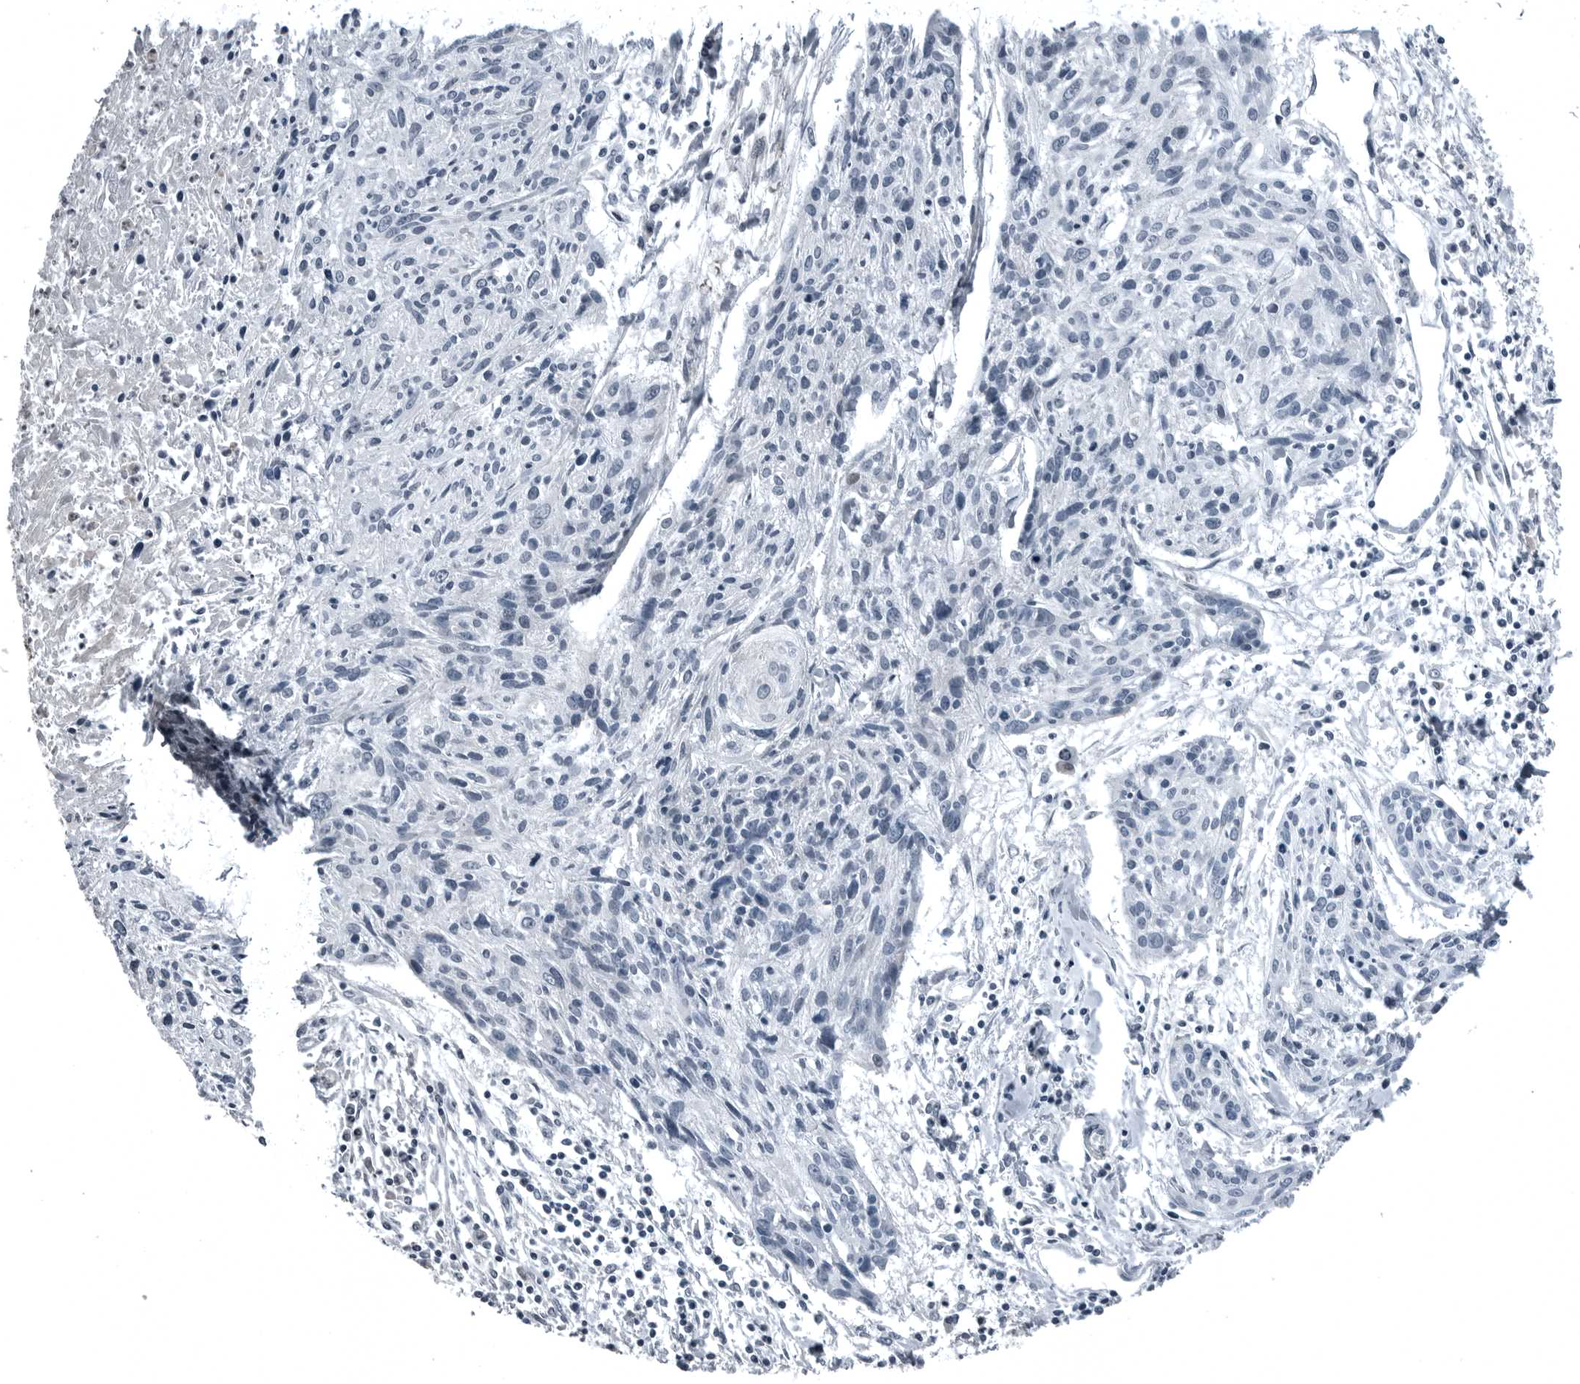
{"staining": {"intensity": "negative", "quantity": "none", "location": "none"}, "tissue": "cervical cancer", "cell_type": "Tumor cells", "image_type": "cancer", "snomed": [{"axis": "morphology", "description": "Squamous cell carcinoma, NOS"}, {"axis": "topography", "description": "Cervix"}], "caption": "This is an IHC histopathology image of human cervical squamous cell carcinoma. There is no expression in tumor cells.", "gene": "GAK", "patient": {"sex": "female", "age": 51}}